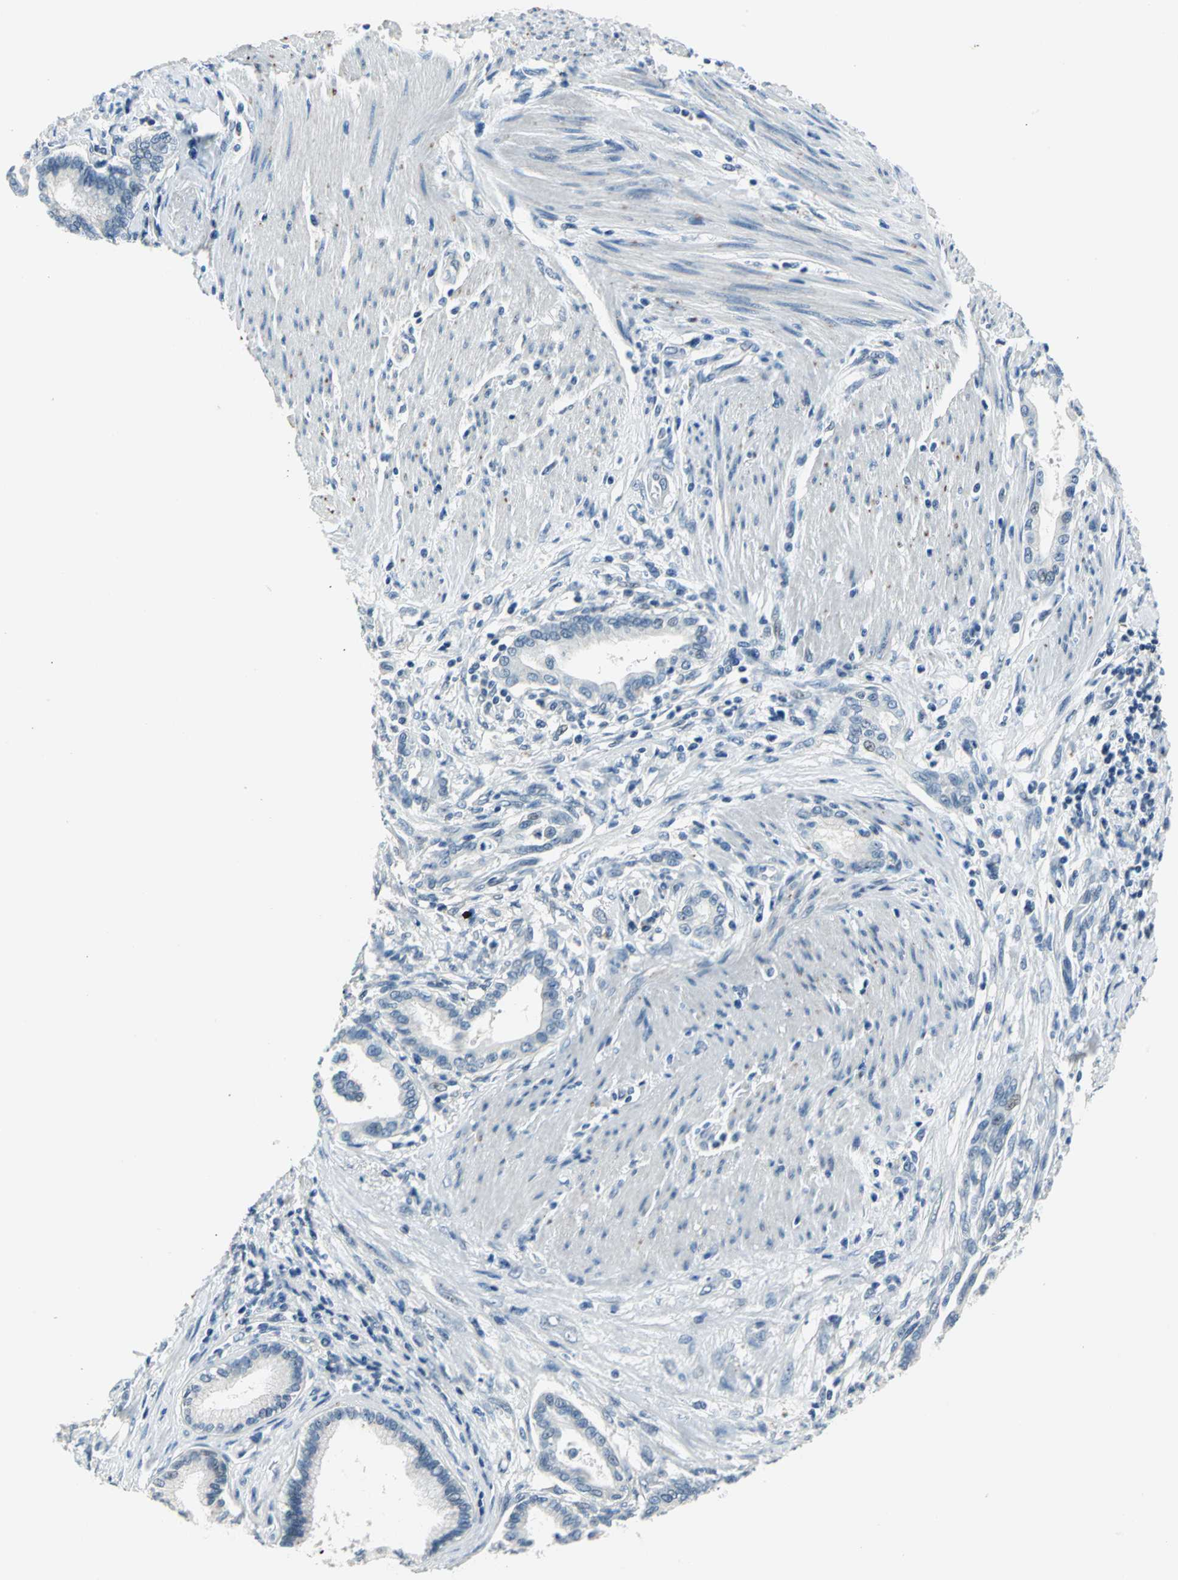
{"staining": {"intensity": "negative", "quantity": "none", "location": "none"}, "tissue": "pancreatic cancer", "cell_type": "Tumor cells", "image_type": "cancer", "snomed": [{"axis": "morphology", "description": "Adenocarcinoma, NOS"}, {"axis": "topography", "description": "Pancreas"}], "caption": "Immunohistochemistry of pancreatic adenocarcinoma reveals no positivity in tumor cells. (DAB (3,3'-diaminobenzidine) immunohistochemistry with hematoxylin counter stain).", "gene": "RAD17", "patient": {"sex": "female", "age": 64}}